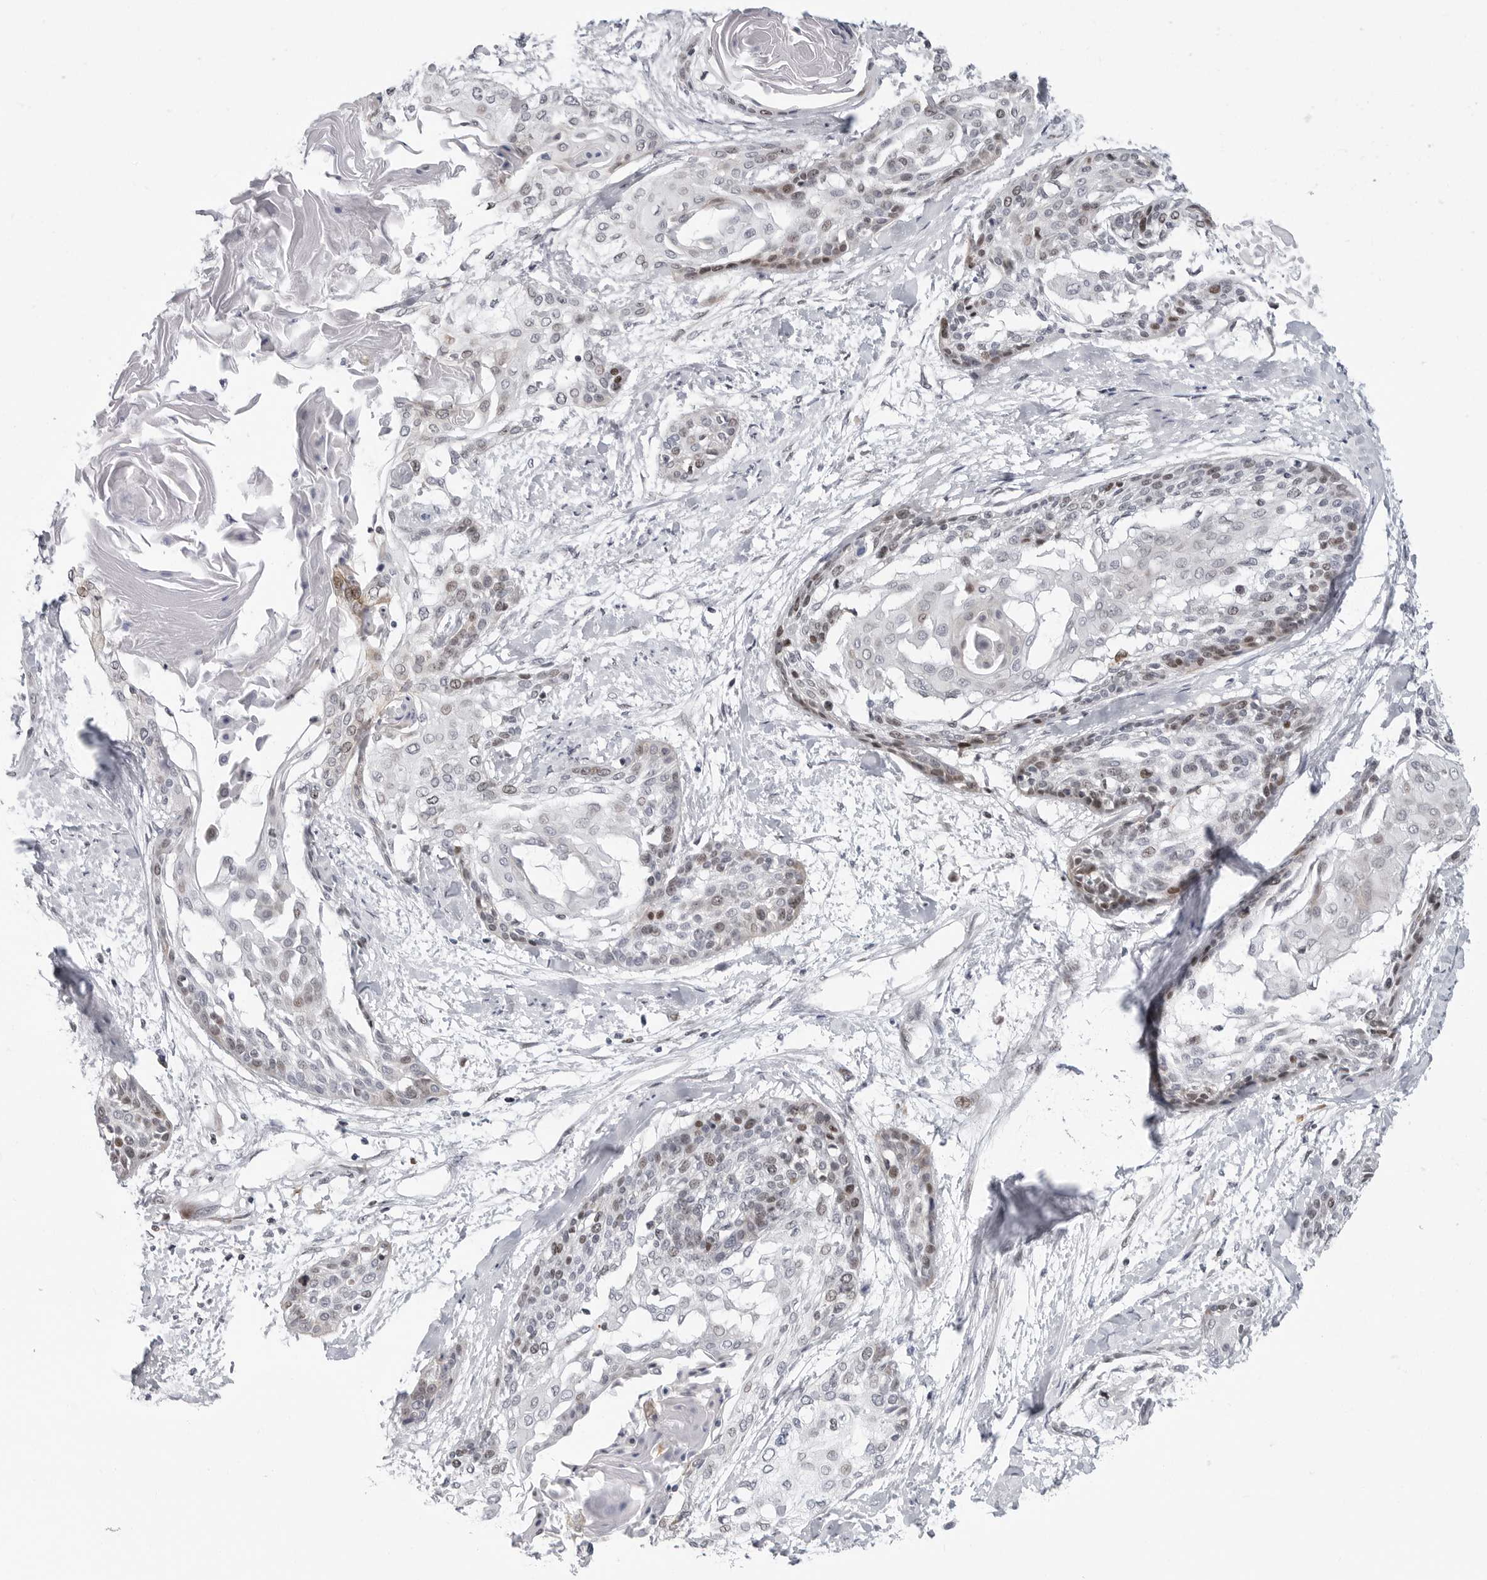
{"staining": {"intensity": "negative", "quantity": "none", "location": "none"}, "tissue": "cervical cancer", "cell_type": "Tumor cells", "image_type": "cancer", "snomed": [{"axis": "morphology", "description": "Squamous cell carcinoma, NOS"}, {"axis": "topography", "description": "Cervix"}], "caption": "Tumor cells show no significant expression in cervical cancer (squamous cell carcinoma).", "gene": "FAM135B", "patient": {"sex": "female", "age": 57}}